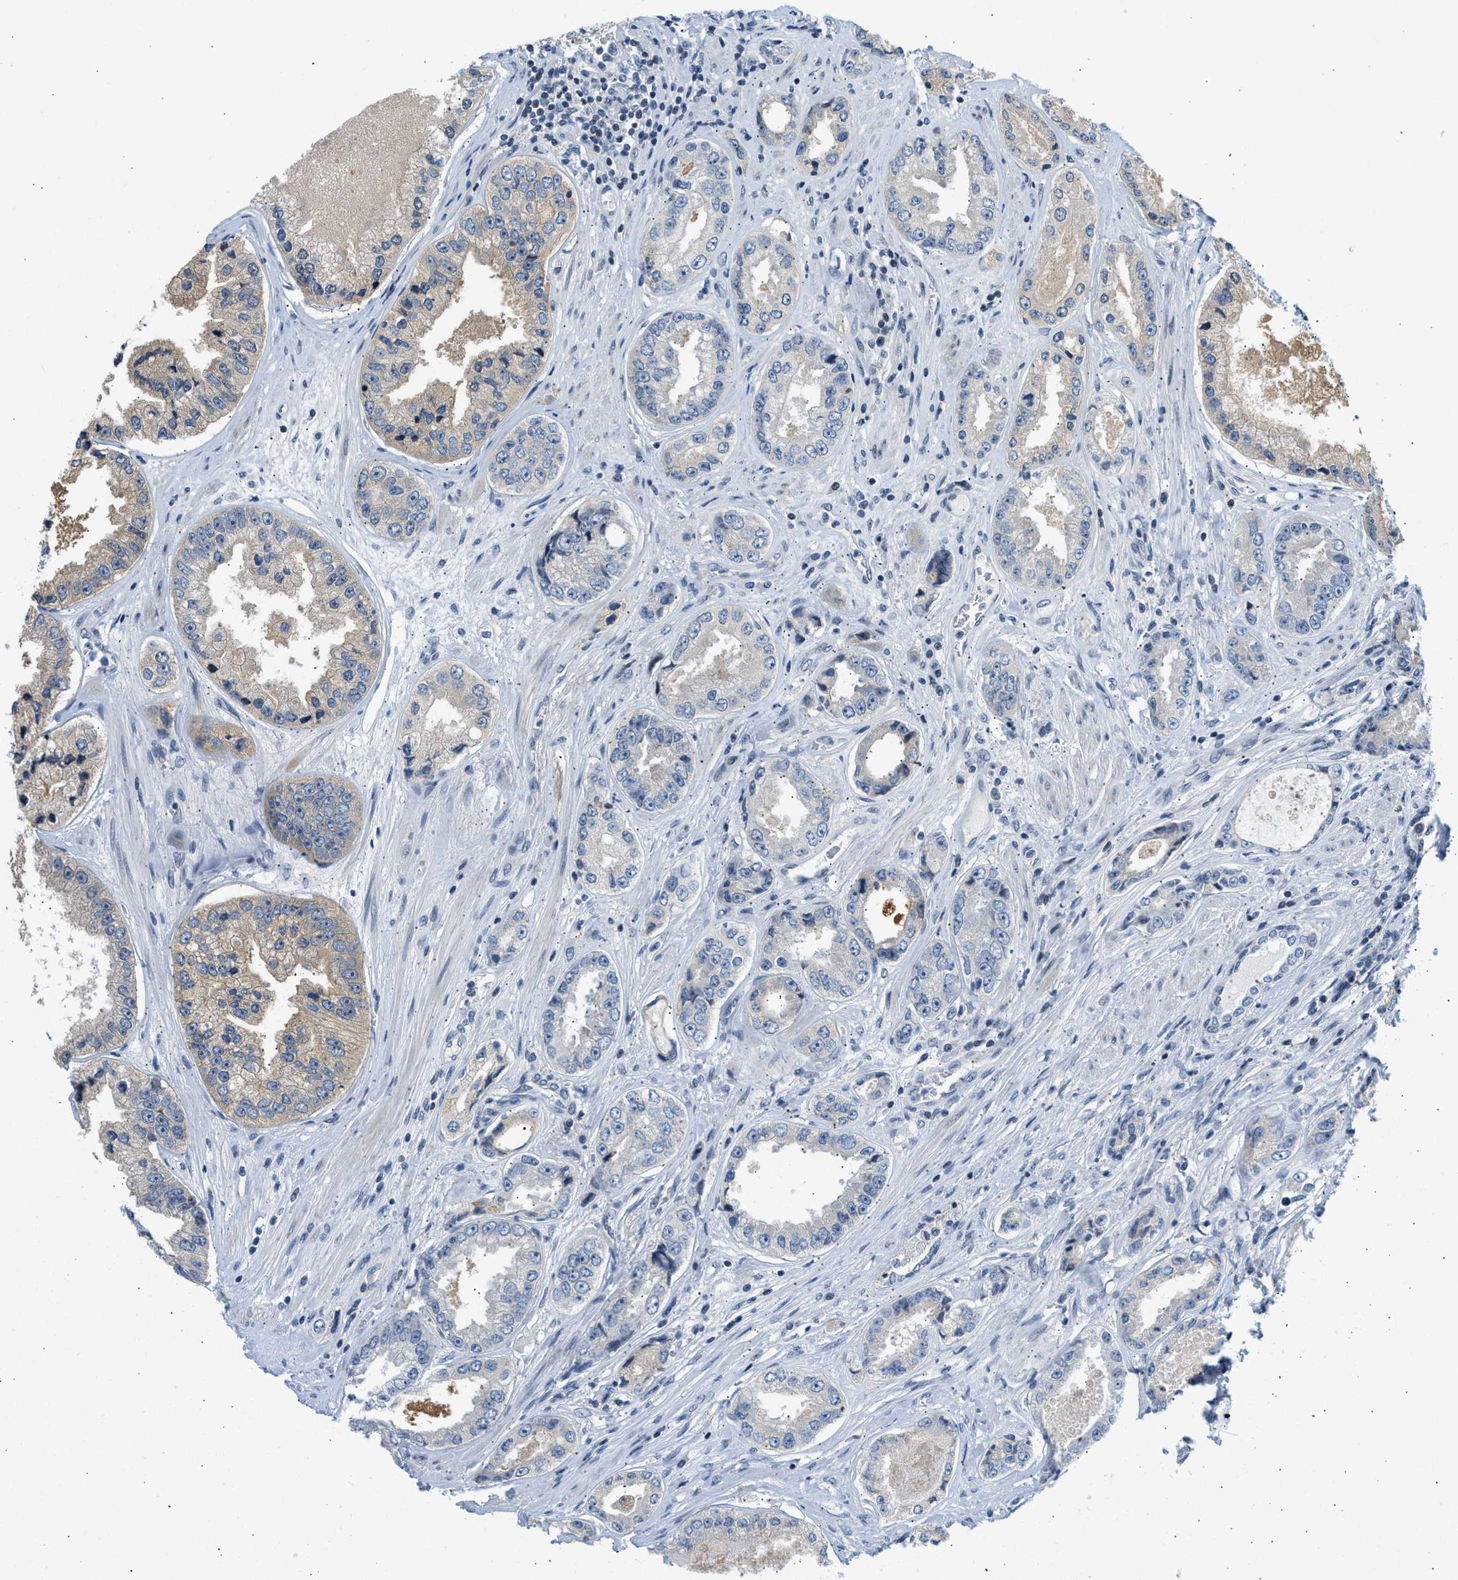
{"staining": {"intensity": "weak", "quantity": "<25%", "location": "cytoplasmic/membranous"}, "tissue": "prostate cancer", "cell_type": "Tumor cells", "image_type": "cancer", "snomed": [{"axis": "morphology", "description": "Adenocarcinoma, High grade"}, {"axis": "topography", "description": "Prostate"}], "caption": "This is an immunohistochemistry (IHC) photomicrograph of adenocarcinoma (high-grade) (prostate). There is no positivity in tumor cells.", "gene": "OLIG3", "patient": {"sex": "male", "age": 61}}